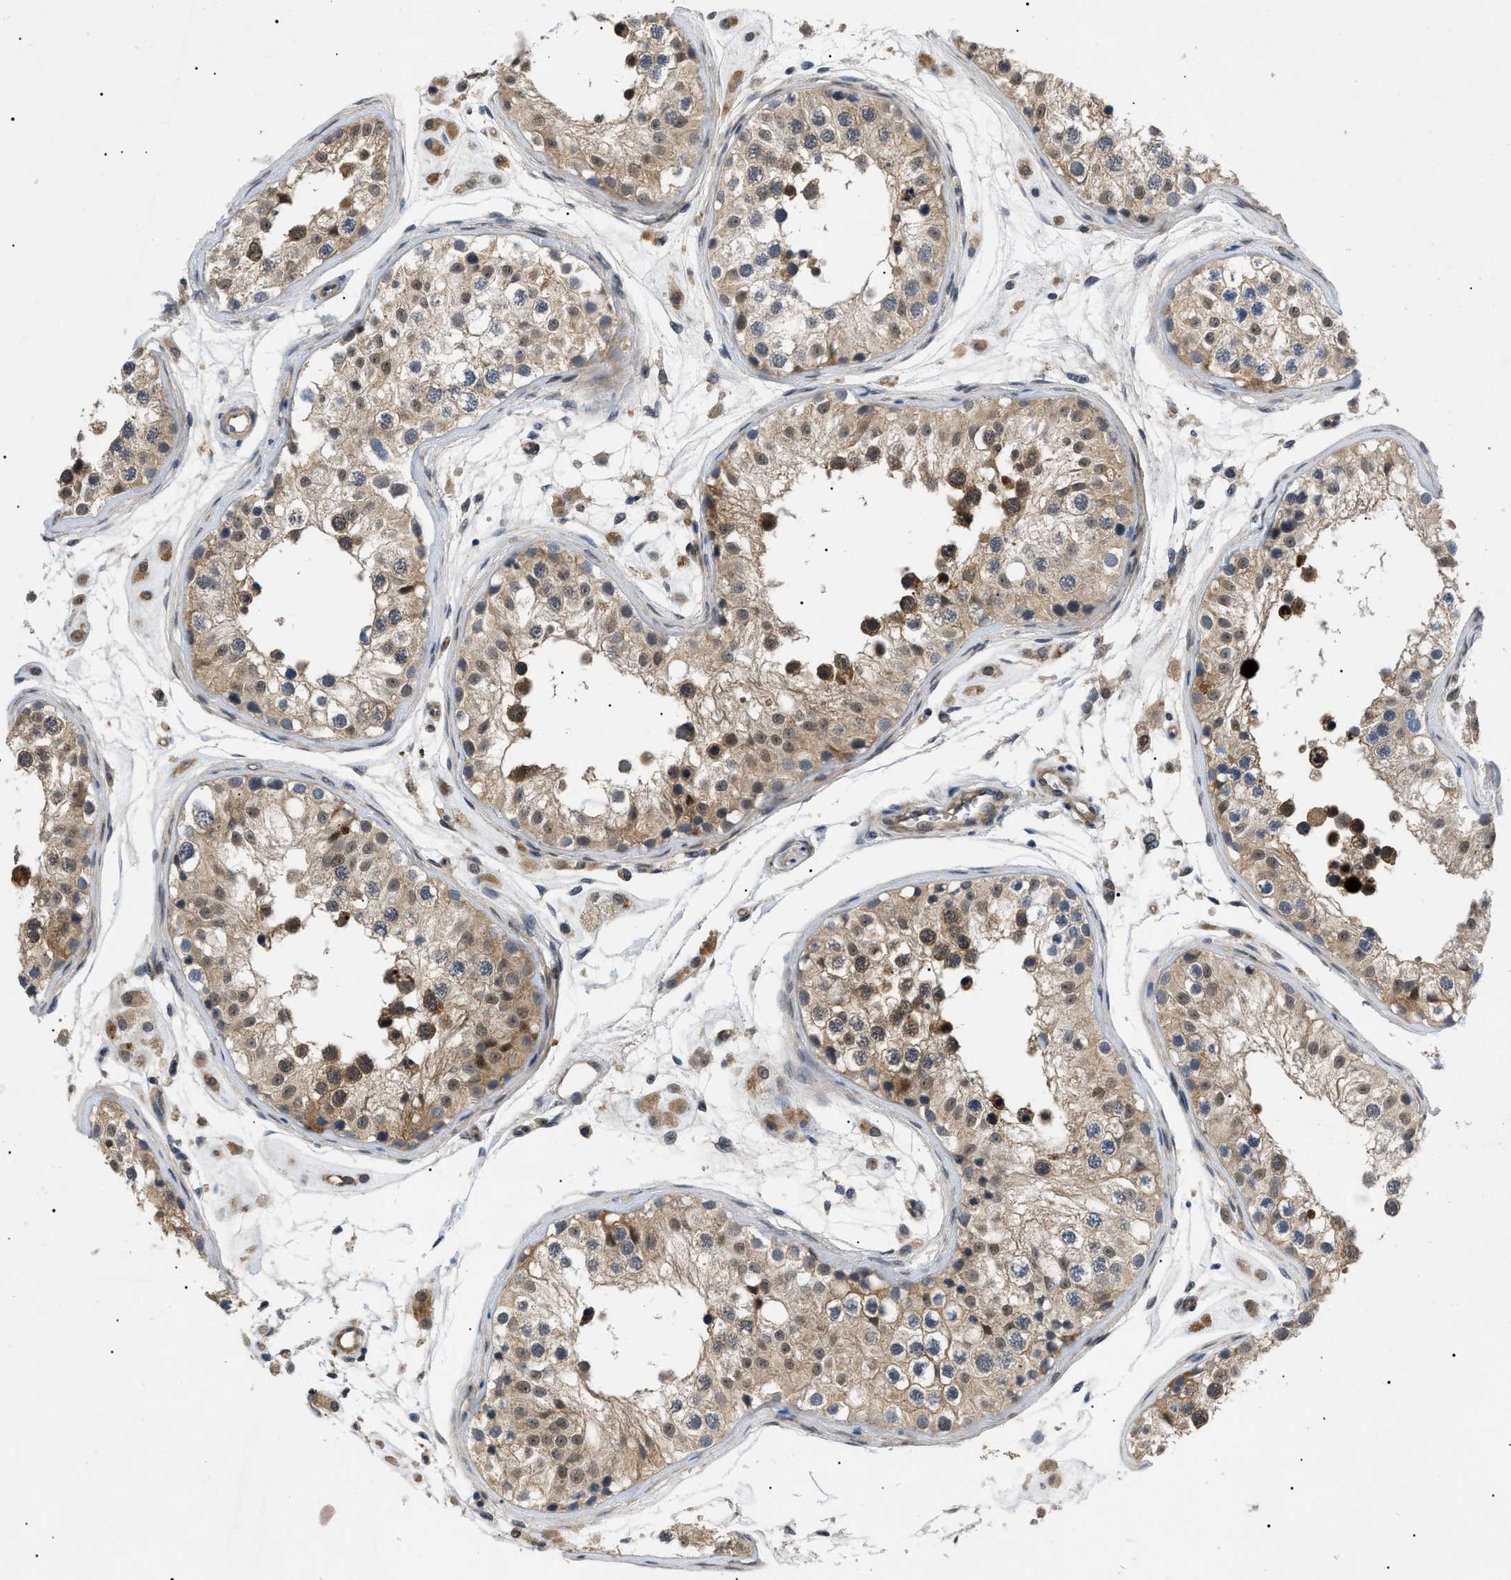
{"staining": {"intensity": "strong", "quantity": "25%-75%", "location": "cytoplasmic/membranous,nuclear"}, "tissue": "testis", "cell_type": "Cells in seminiferous ducts", "image_type": "normal", "snomed": [{"axis": "morphology", "description": "Normal tissue, NOS"}, {"axis": "morphology", "description": "Adenocarcinoma, metastatic, NOS"}, {"axis": "topography", "description": "Testis"}], "caption": "The histopathology image exhibits a brown stain indicating the presence of a protein in the cytoplasmic/membranous,nuclear of cells in seminiferous ducts in testis.", "gene": "CRCP", "patient": {"sex": "male", "age": 26}}